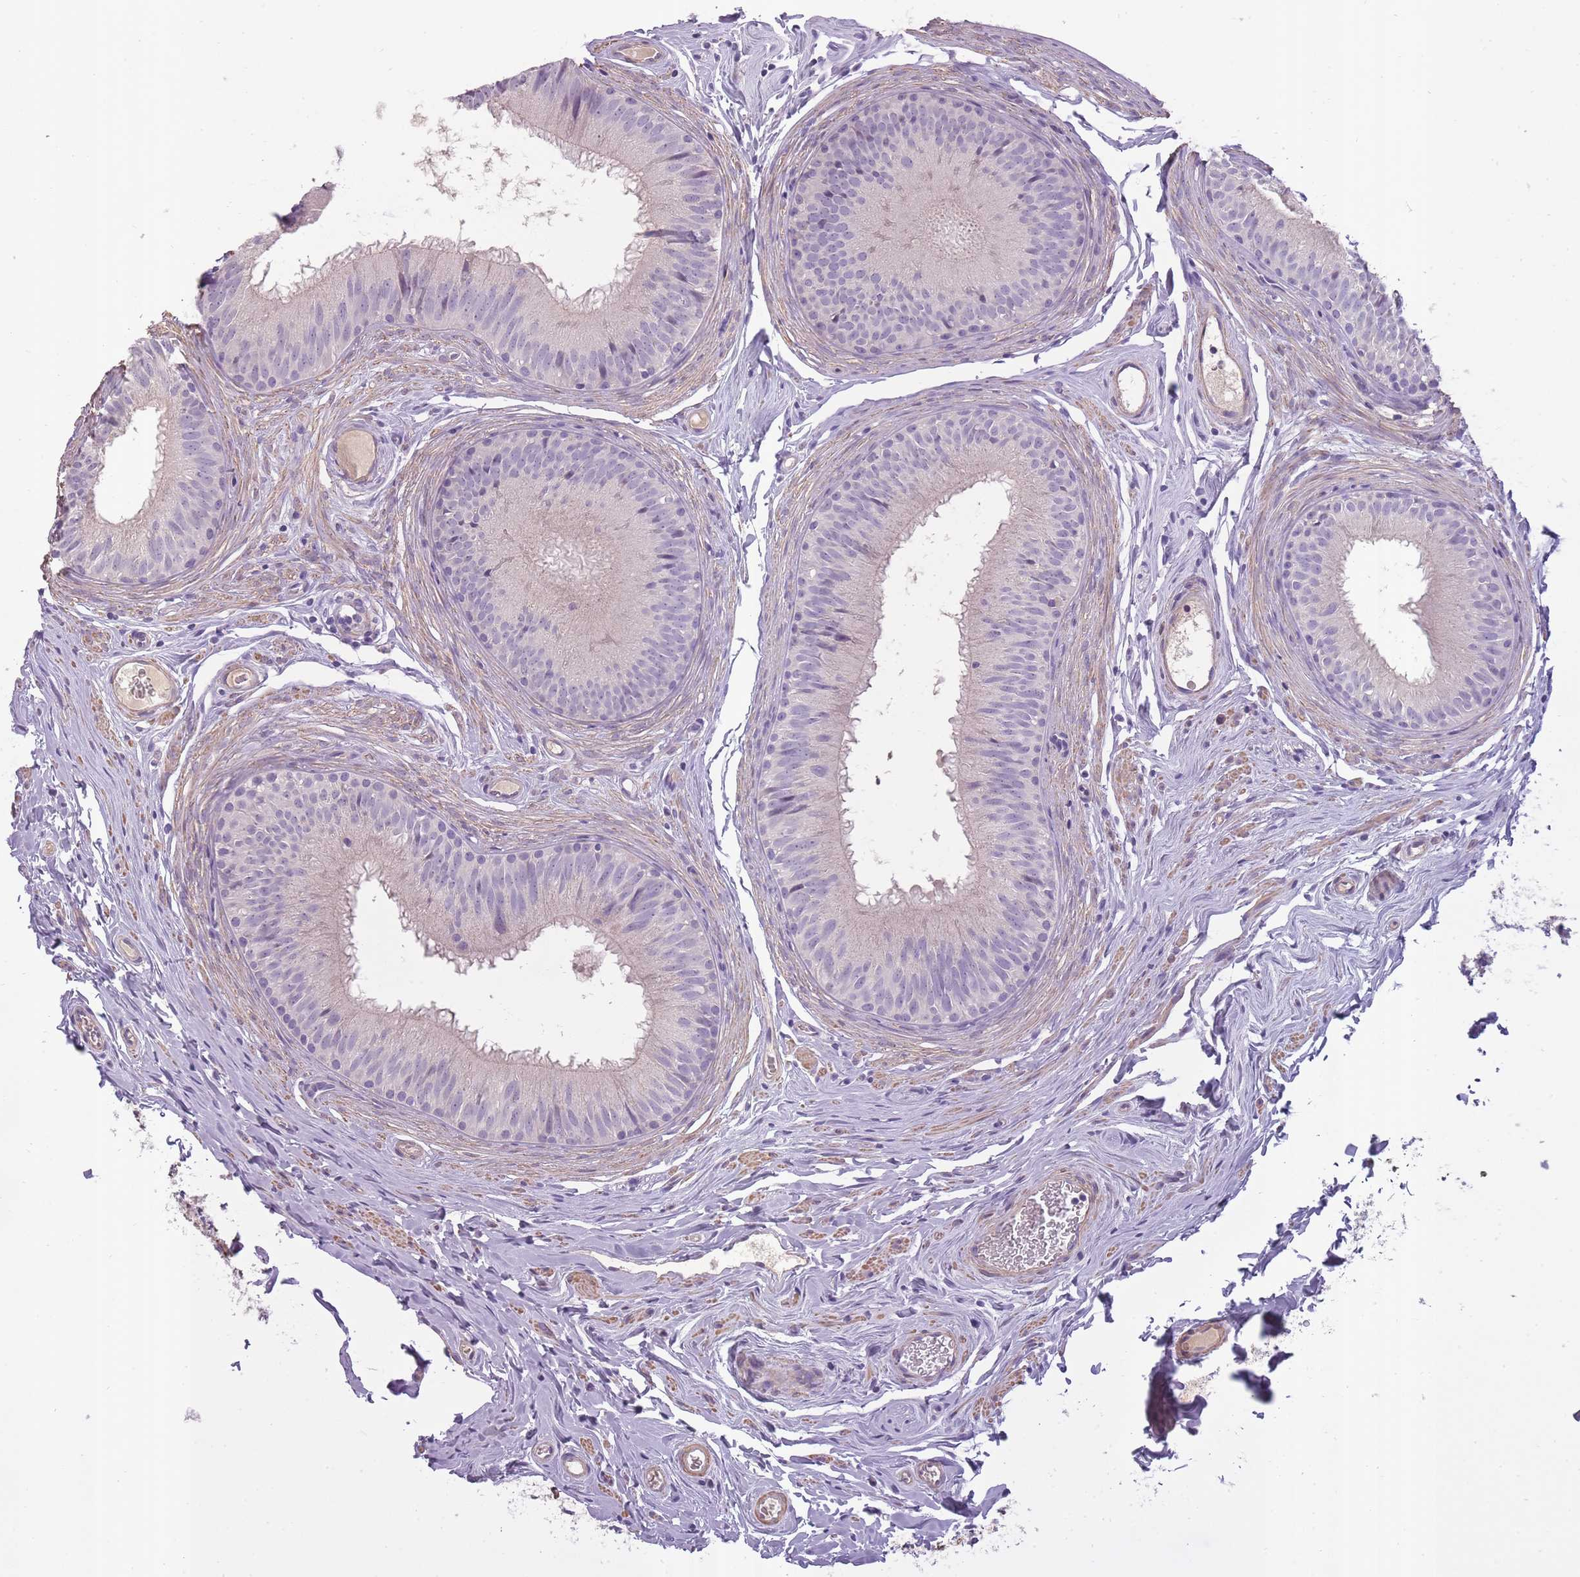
{"staining": {"intensity": "negative", "quantity": "none", "location": "none"}, "tissue": "epididymis", "cell_type": "Glandular cells", "image_type": "normal", "snomed": [{"axis": "morphology", "description": "Normal tissue, NOS"}, {"axis": "topography", "description": "Epididymis, spermatic cord, NOS"}], "caption": "An image of human epididymis is negative for staining in glandular cells. (DAB immunohistochemistry (IHC) visualized using brightfield microscopy, high magnification).", "gene": "SLC8A2", "patient": {"sex": "male", "age": 25}}